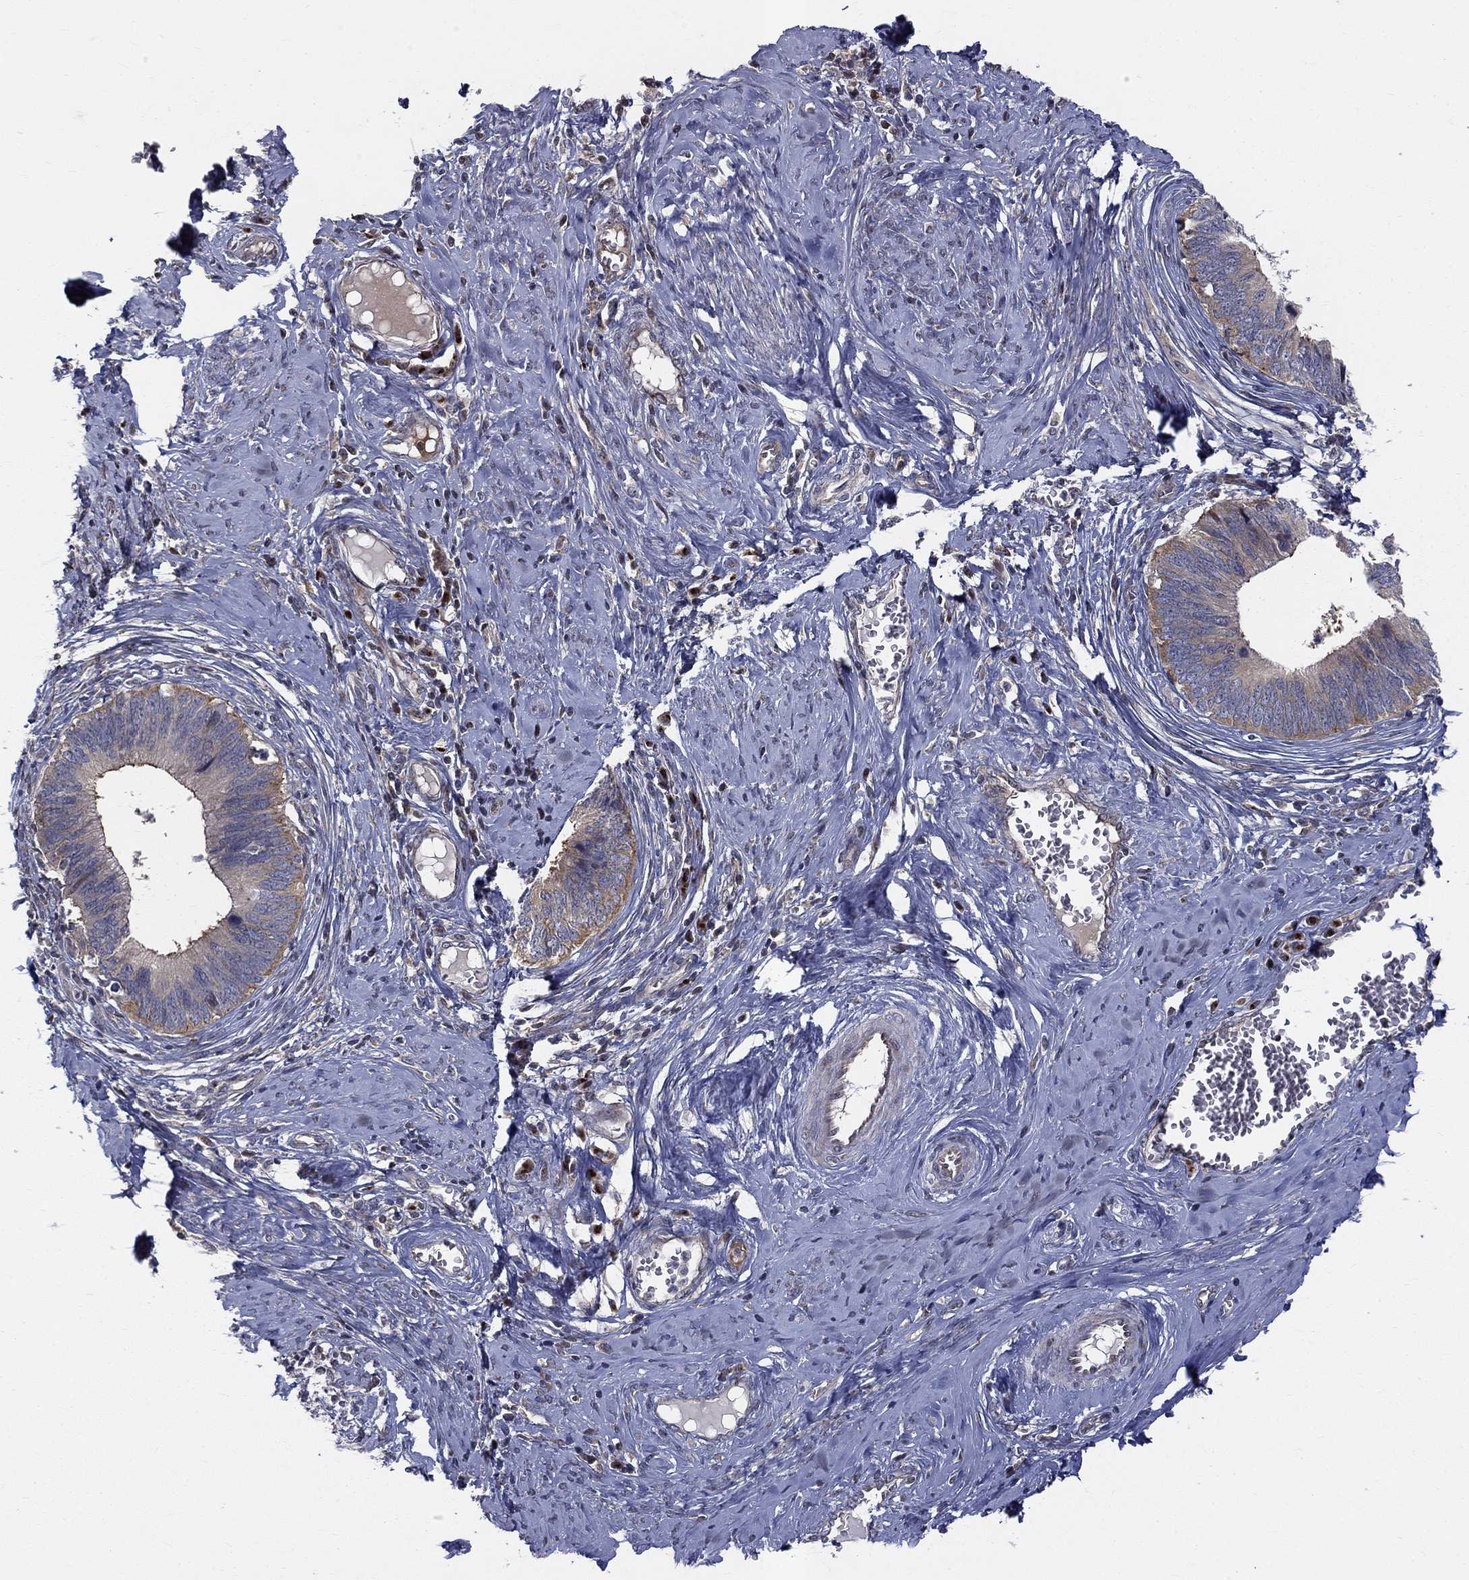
{"staining": {"intensity": "weak", "quantity": "25%-75%", "location": "cytoplasmic/membranous"}, "tissue": "cervical cancer", "cell_type": "Tumor cells", "image_type": "cancer", "snomed": [{"axis": "morphology", "description": "Adenocarcinoma, NOS"}, {"axis": "topography", "description": "Cervix"}], "caption": "A brown stain shows weak cytoplasmic/membranous positivity of a protein in human adenocarcinoma (cervical) tumor cells. (Brightfield microscopy of DAB IHC at high magnification).", "gene": "WDR19", "patient": {"sex": "female", "age": 42}}